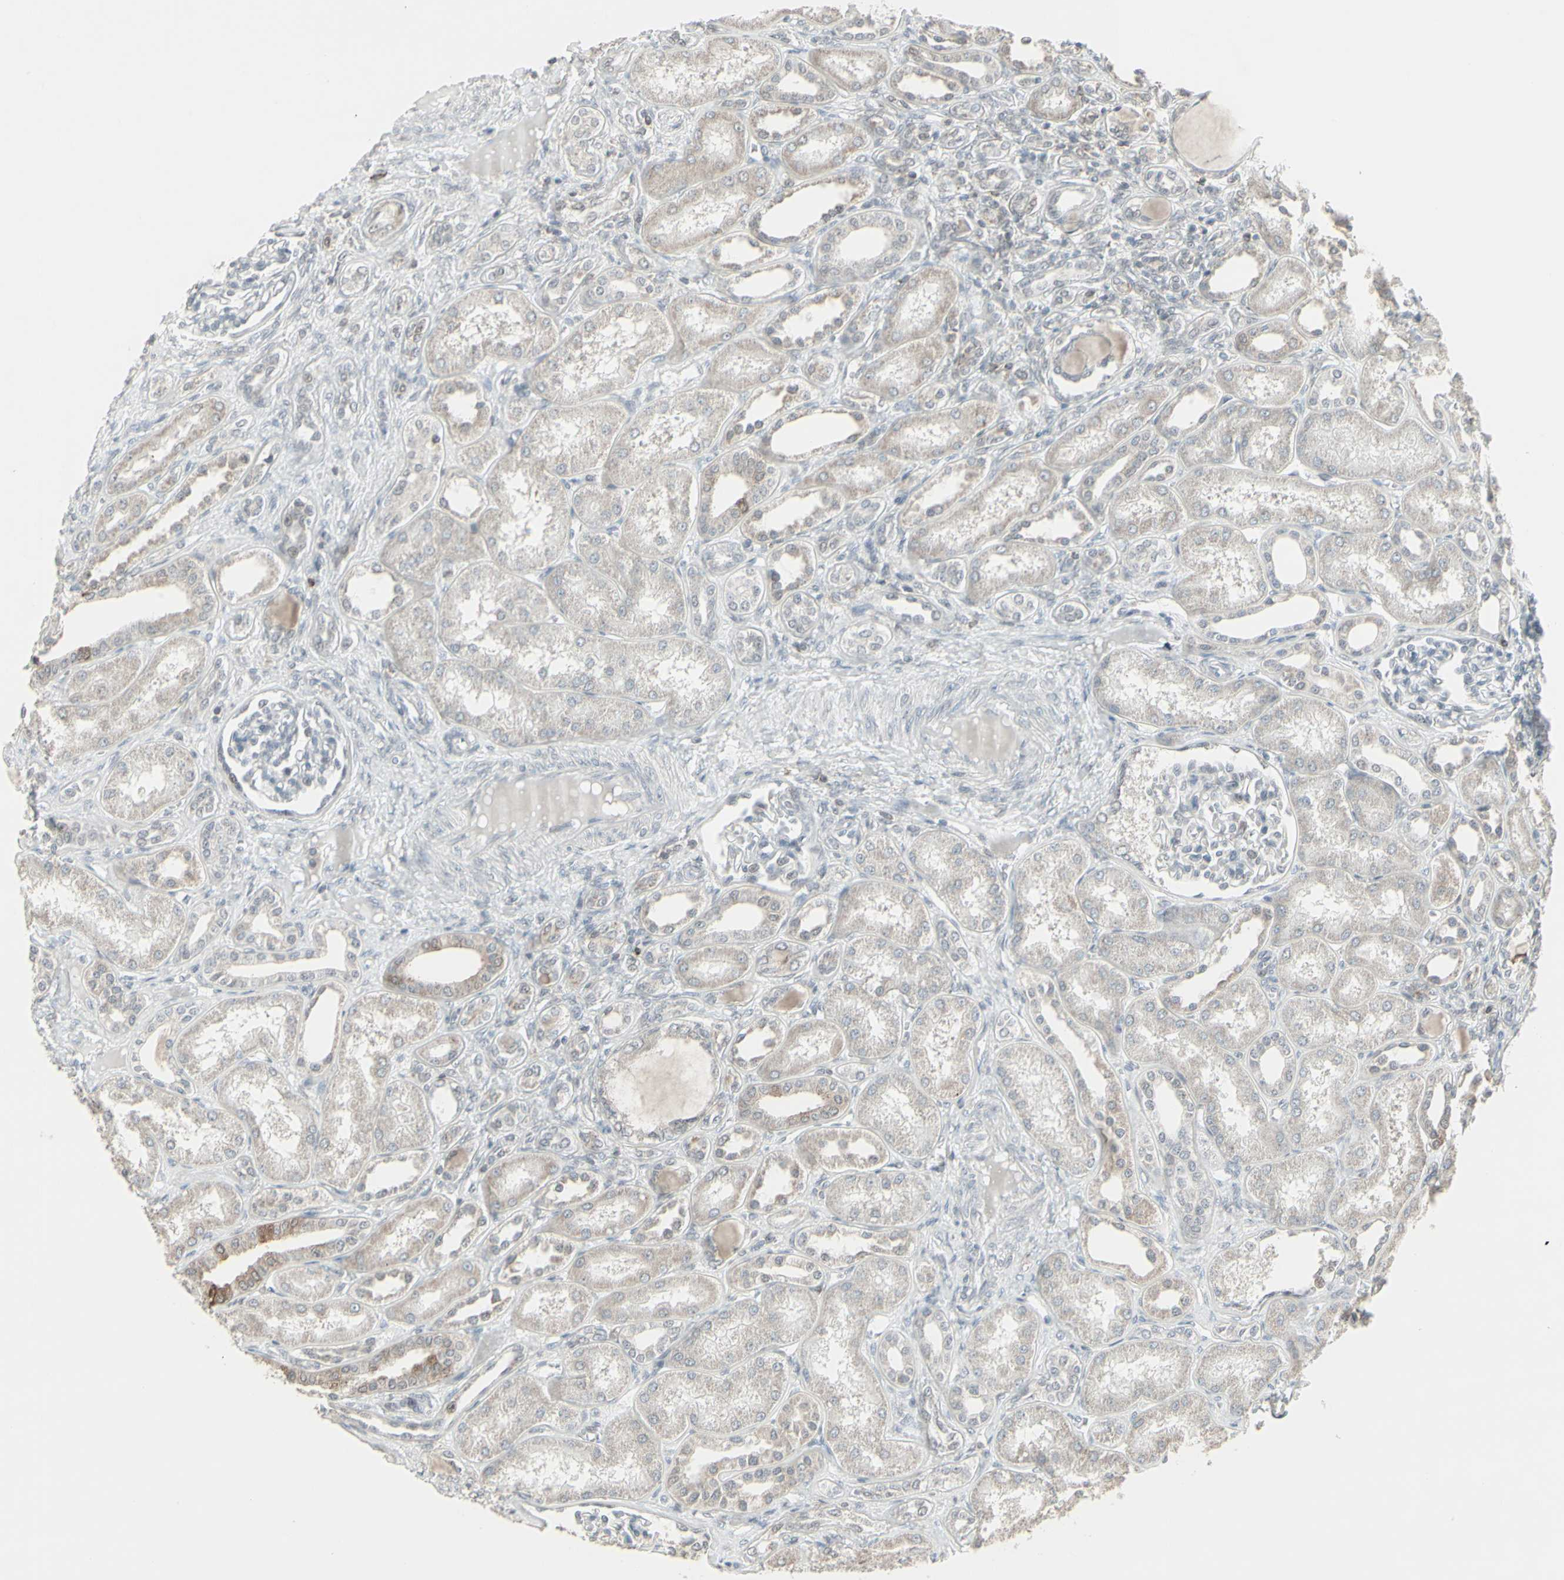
{"staining": {"intensity": "negative", "quantity": "none", "location": "none"}, "tissue": "kidney", "cell_type": "Cells in glomeruli", "image_type": "normal", "snomed": [{"axis": "morphology", "description": "Normal tissue, NOS"}, {"axis": "topography", "description": "Kidney"}], "caption": "High power microscopy image of an immunohistochemistry histopathology image of normal kidney, revealing no significant positivity in cells in glomeruli.", "gene": "SAMSN1", "patient": {"sex": "male", "age": 7}}